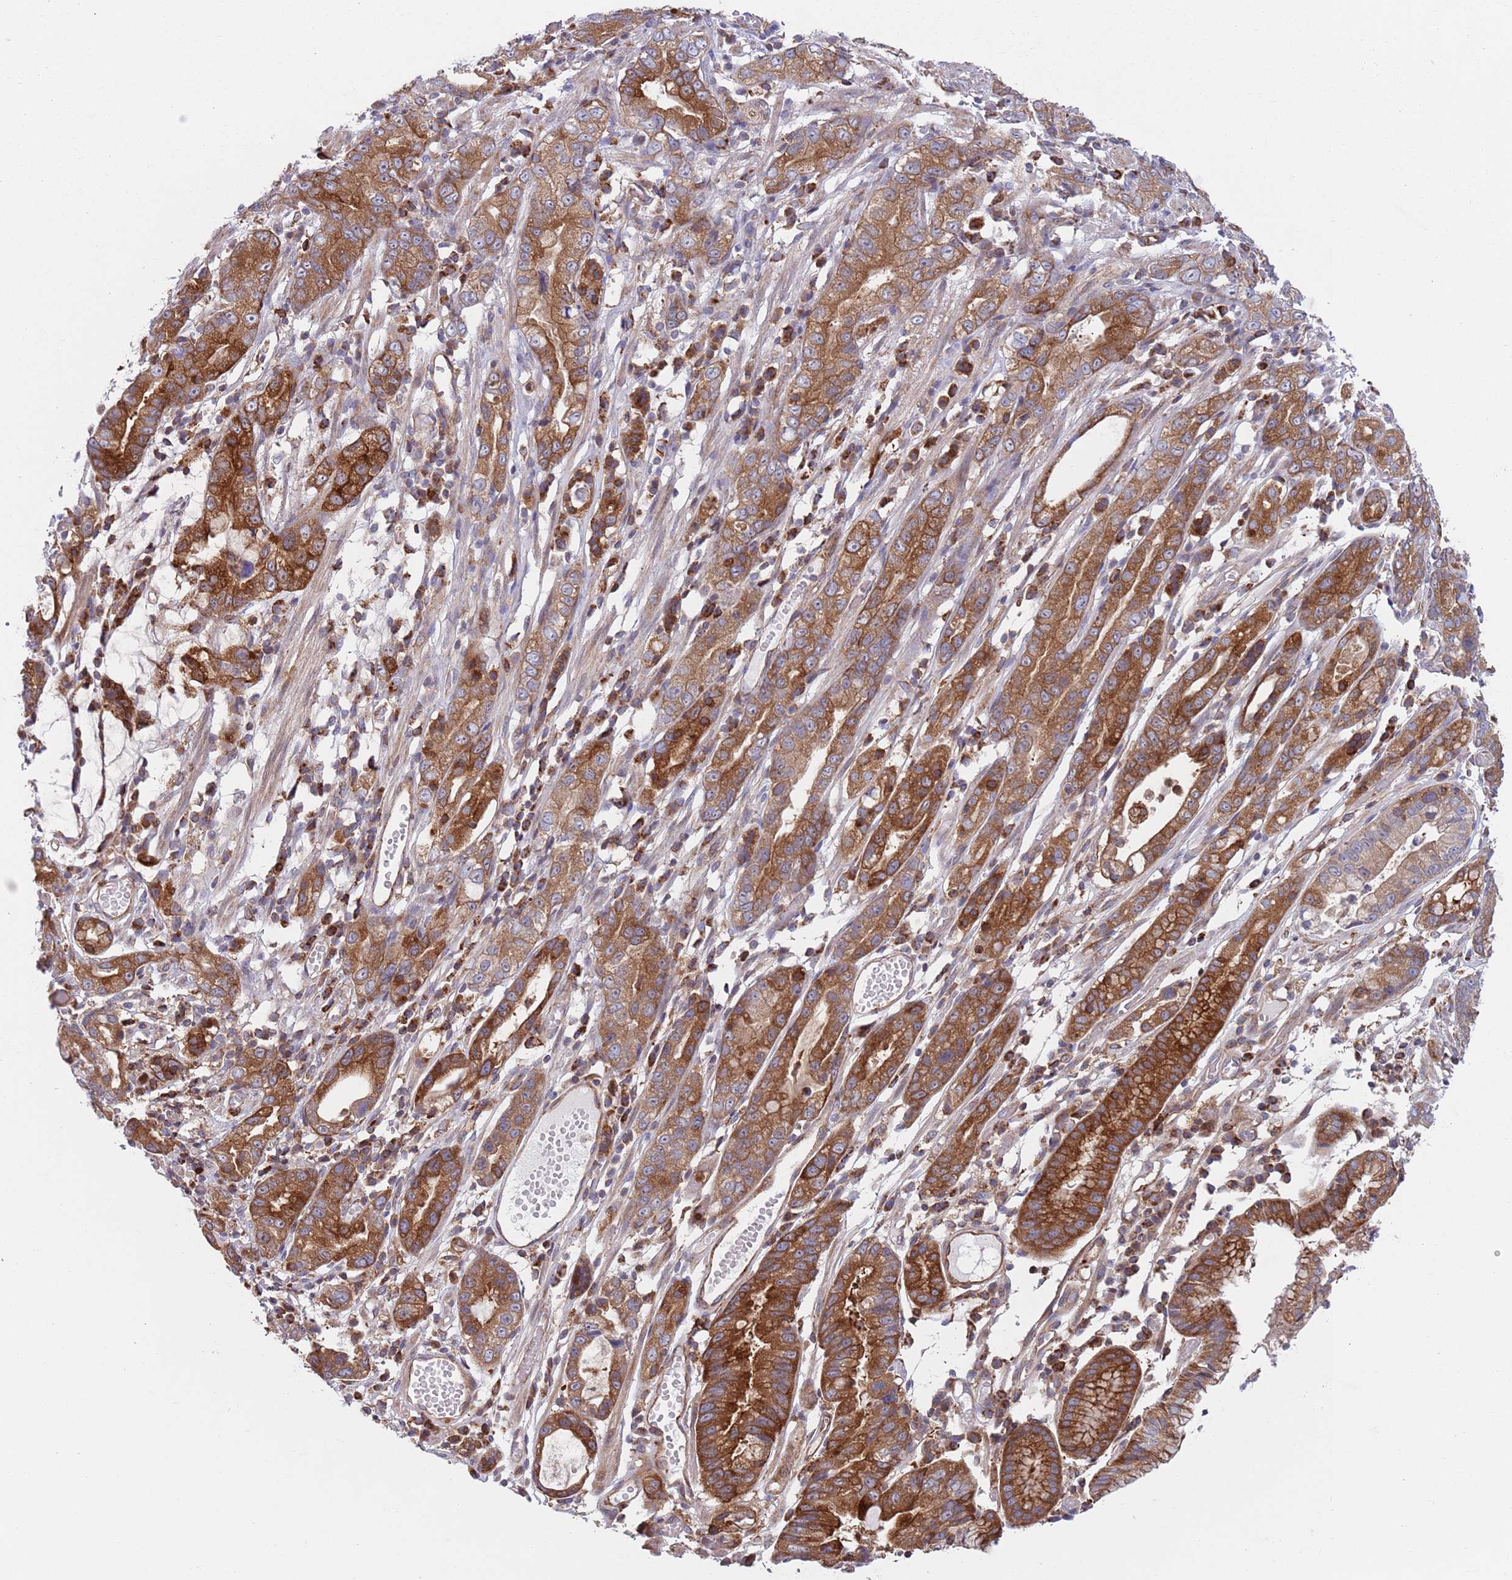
{"staining": {"intensity": "strong", "quantity": ">75%", "location": "cytoplasmic/membranous"}, "tissue": "stomach cancer", "cell_type": "Tumor cells", "image_type": "cancer", "snomed": [{"axis": "morphology", "description": "Adenocarcinoma, NOS"}, {"axis": "topography", "description": "Stomach"}], "caption": "About >75% of tumor cells in stomach cancer display strong cytoplasmic/membranous protein staining as visualized by brown immunohistochemical staining.", "gene": "ZMYM5", "patient": {"sex": "male", "age": 55}}